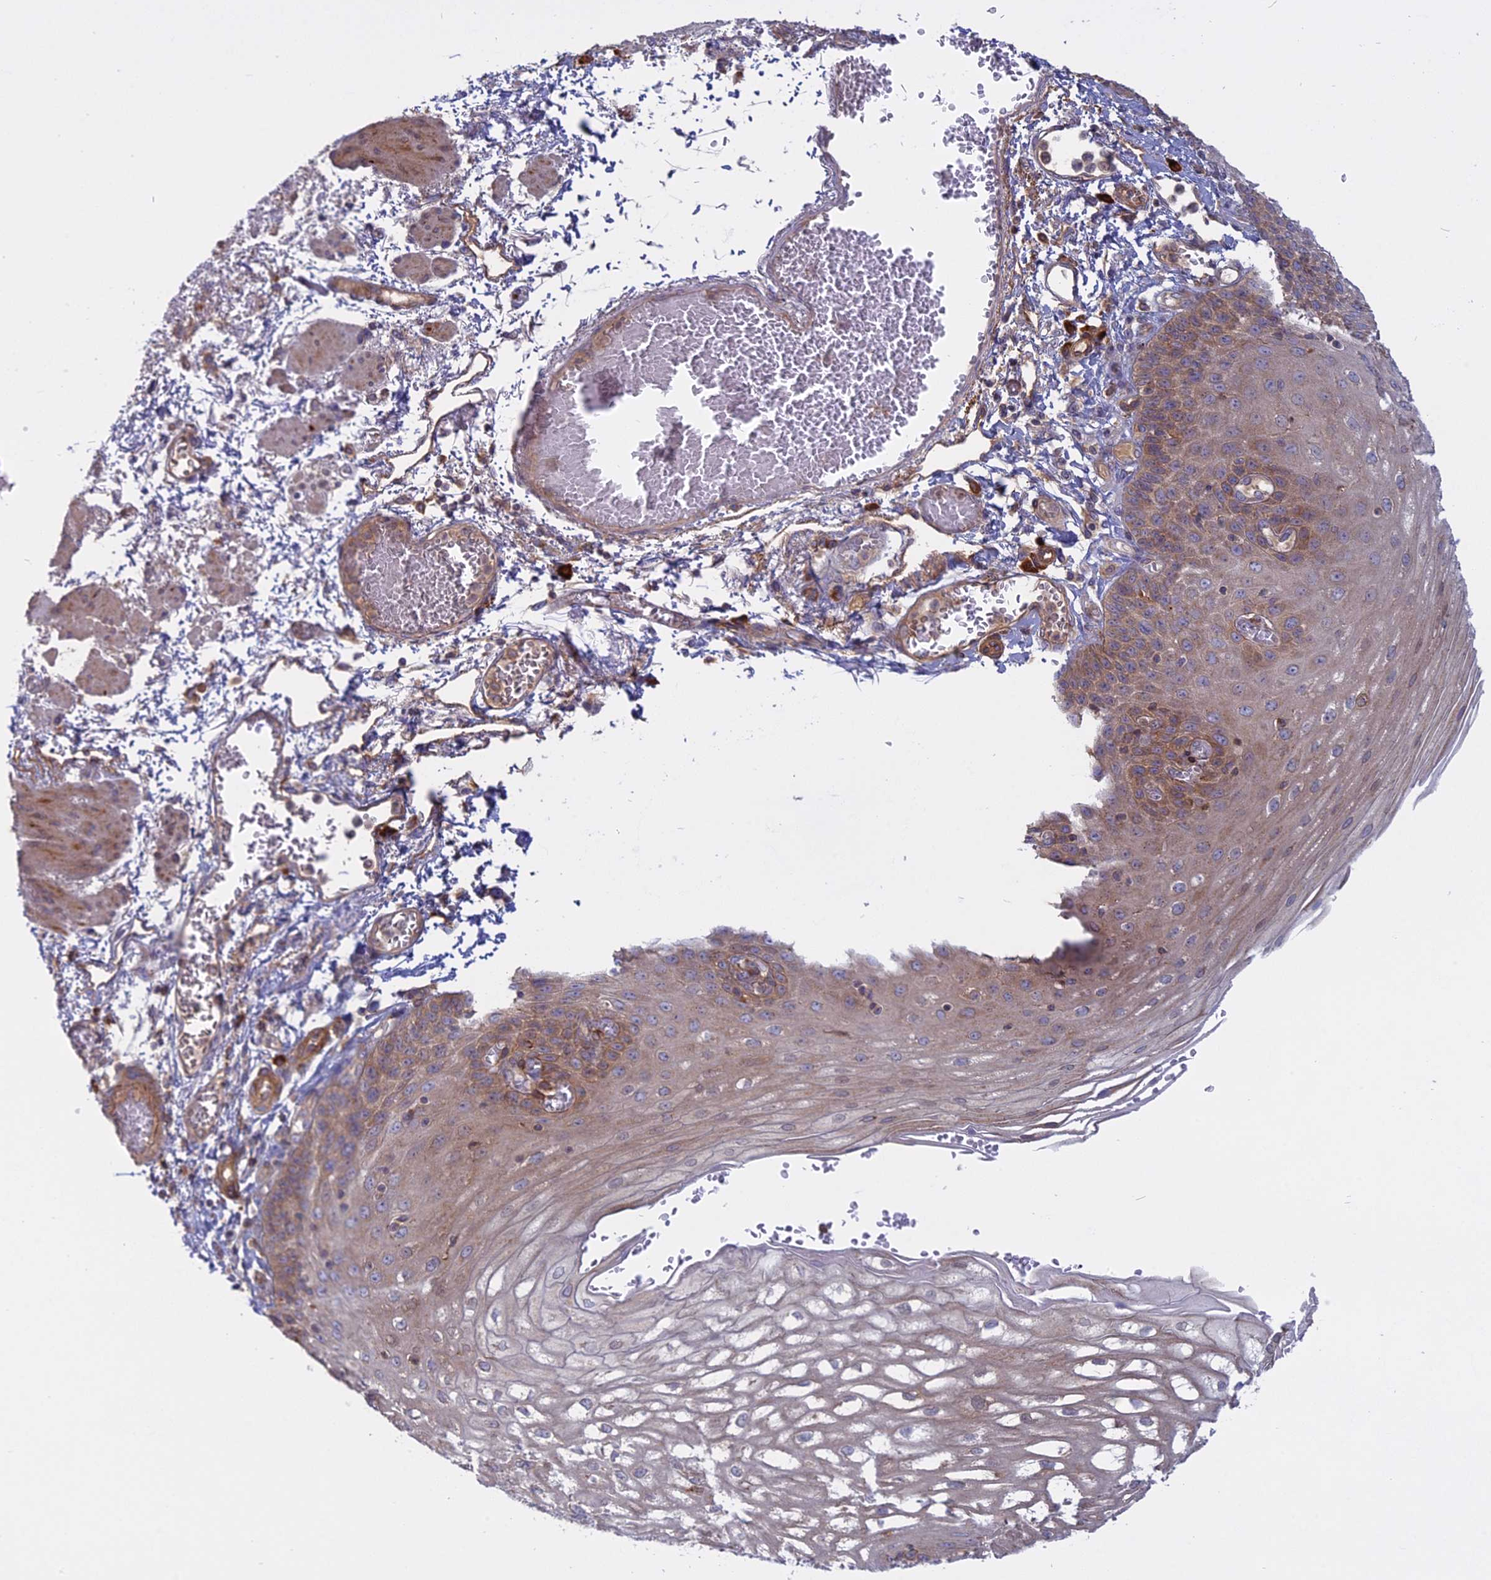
{"staining": {"intensity": "moderate", "quantity": "25%-75%", "location": "cytoplasmic/membranous"}, "tissue": "esophagus", "cell_type": "Squamous epithelial cells", "image_type": "normal", "snomed": [{"axis": "morphology", "description": "Normal tissue, NOS"}, {"axis": "topography", "description": "Esophagus"}], "caption": "Immunohistochemical staining of unremarkable human esophagus shows medium levels of moderate cytoplasmic/membranous expression in about 25%-75% of squamous epithelial cells.", "gene": "TMEM208", "patient": {"sex": "male", "age": 81}}